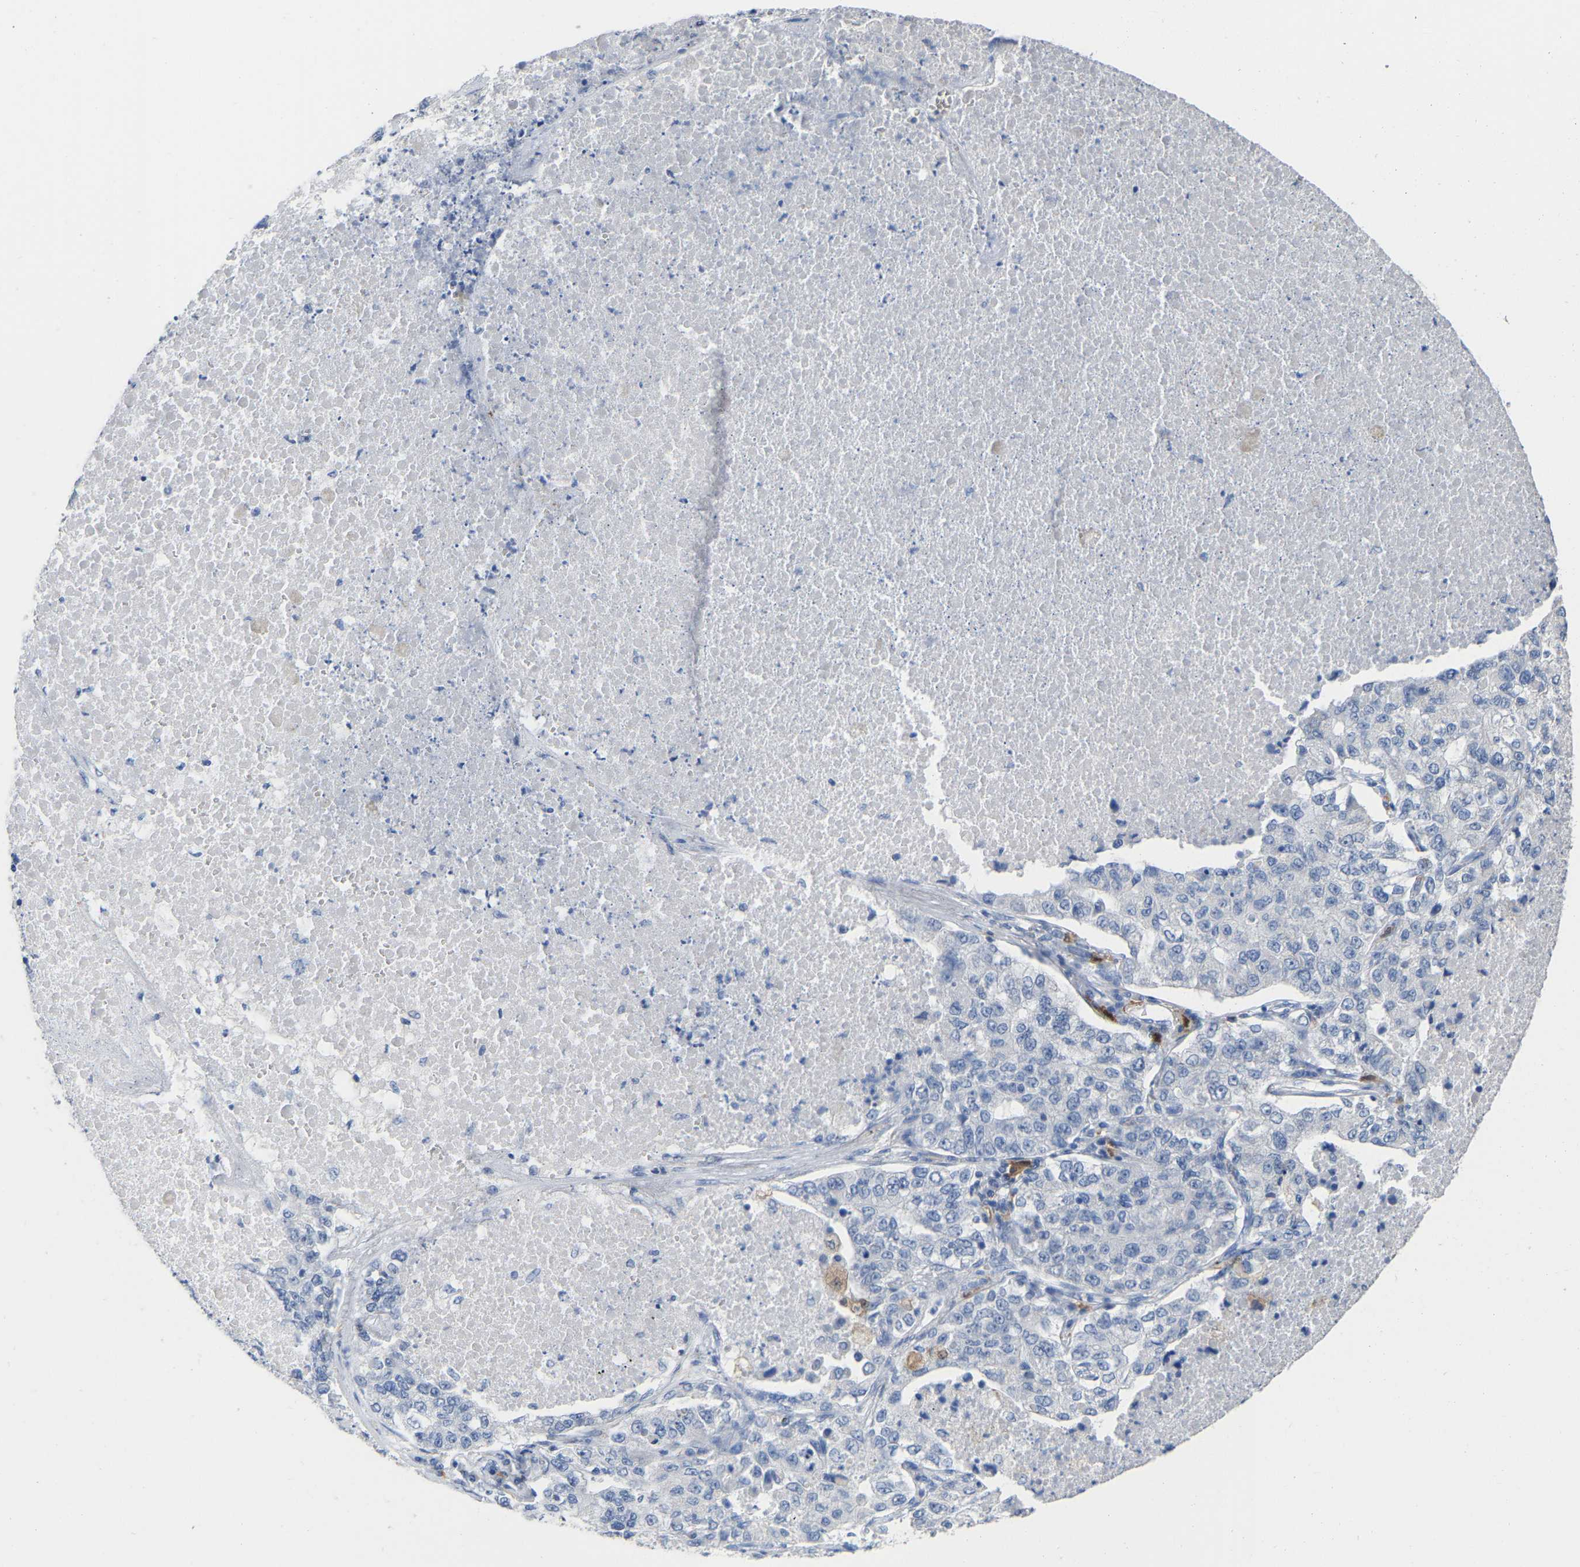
{"staining": {"intensity": "negative", "quantity": "none", "location": "none"}, "tissue": "lung cancer", "cell_type": "Tumor cells", "image_type": "cancer", "snomed": [{"axis": "morphology", "description": "Adenocarcinoma, NOS"}, {"axis": "topography", "description": "Lung"}], "caption": "A high-resolution photomicrograph shows IHC staining of lung cancer (adenocarcinoma), which displays no significant positivity in tumor cells. (IHC, brightfield microscopy, high magnification).", "gene": "ULBP2", "patient": {"sex": "male", "age": 49}}